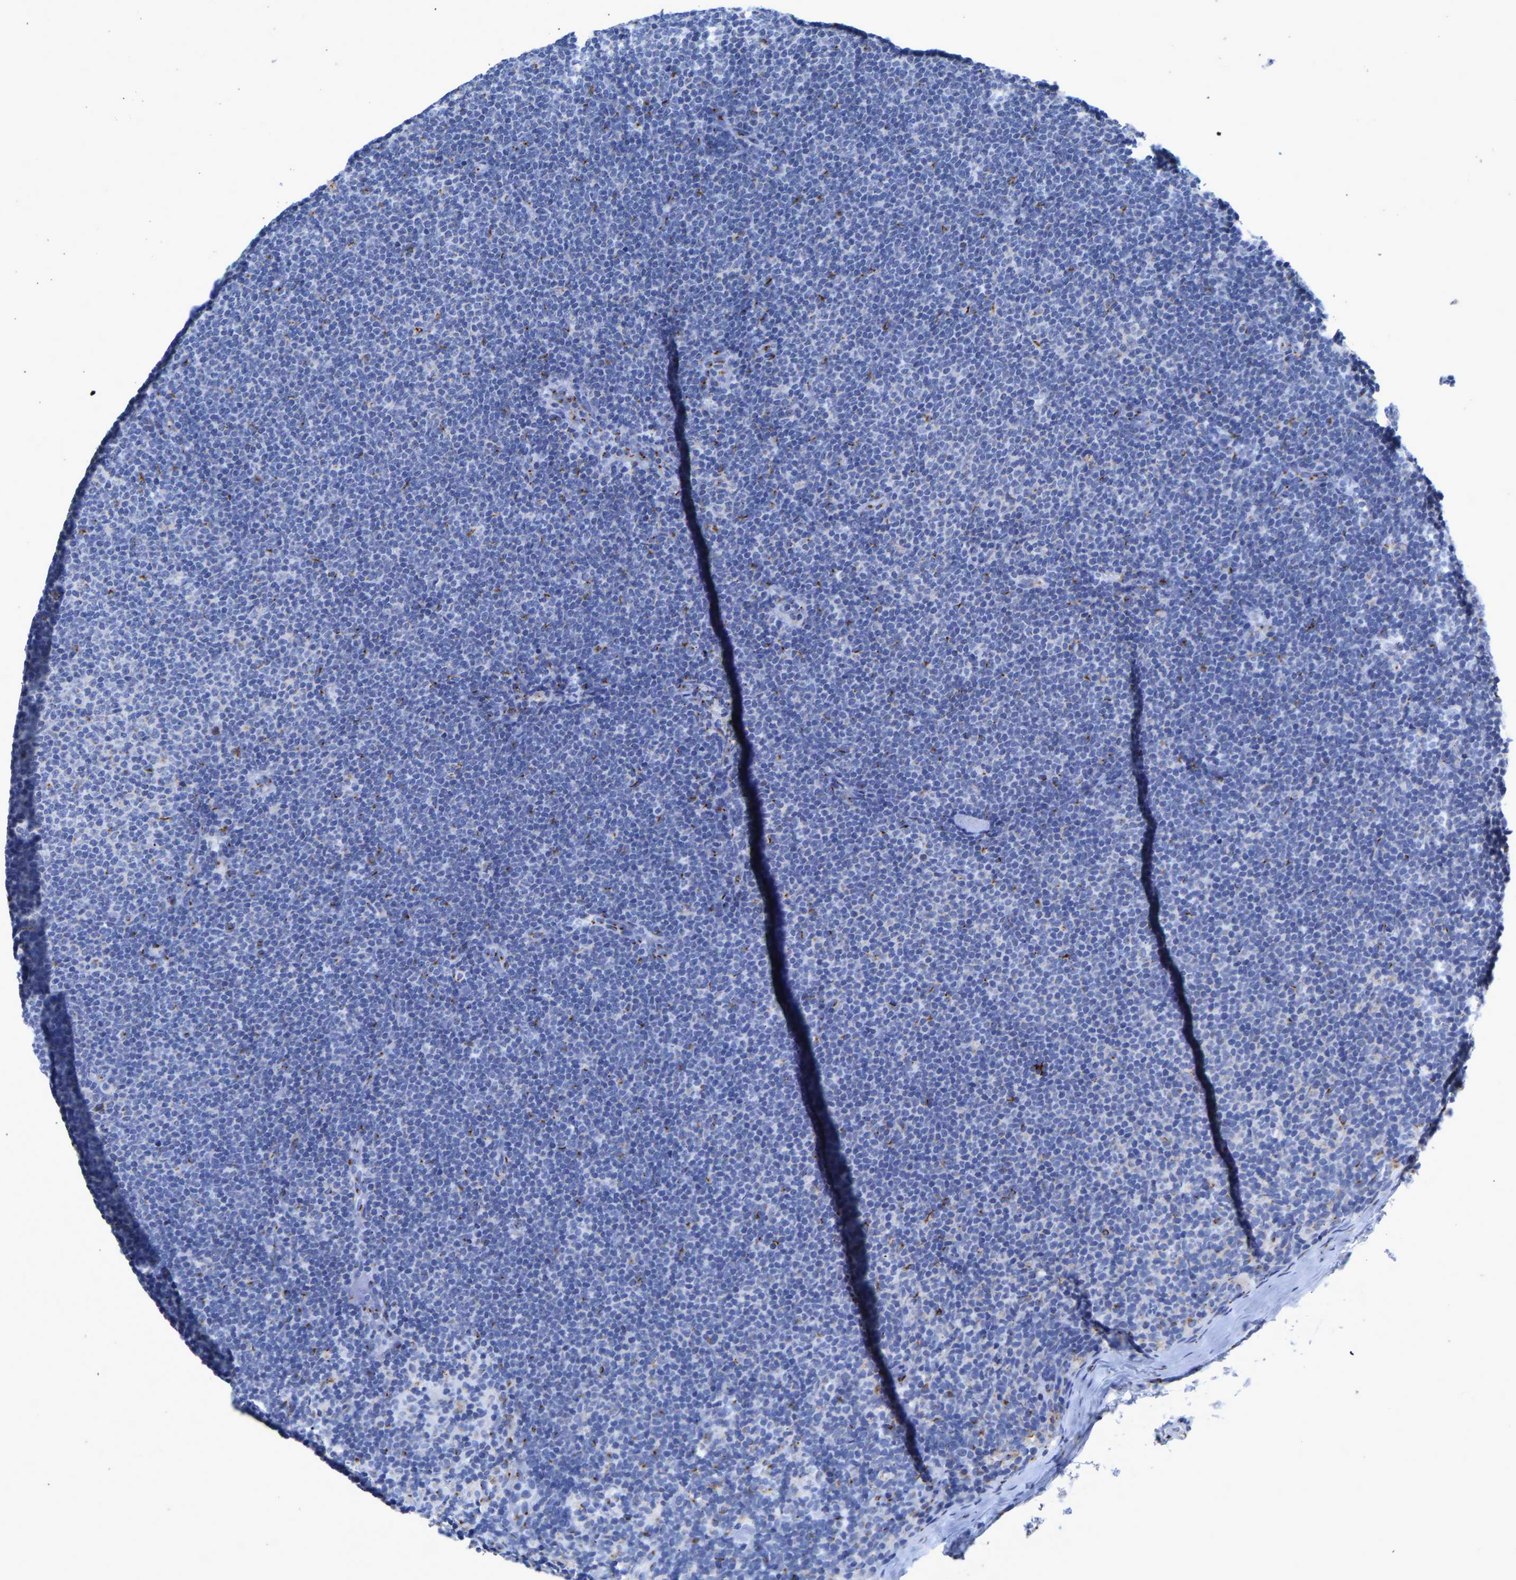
{"staining": {"intensity": "negative", "quantity": "none", "location": "none"}, "tissue": "lymphoma", "cell_type": "Tumor cells", "image_type": "cancer", "snomed": [{"axis": "morphology", "description": "Malignant lymphoma, non-Hodgkin's type, Low grade"}, {"axis": "topography", "description": "Lymph node"}], "caption": "This is an IHC photomicrograph of human lymphoma. There is no positivity in tumor cells.", "gene": "TMEM87A", "patient": {"sex": "female", "age": 53}}